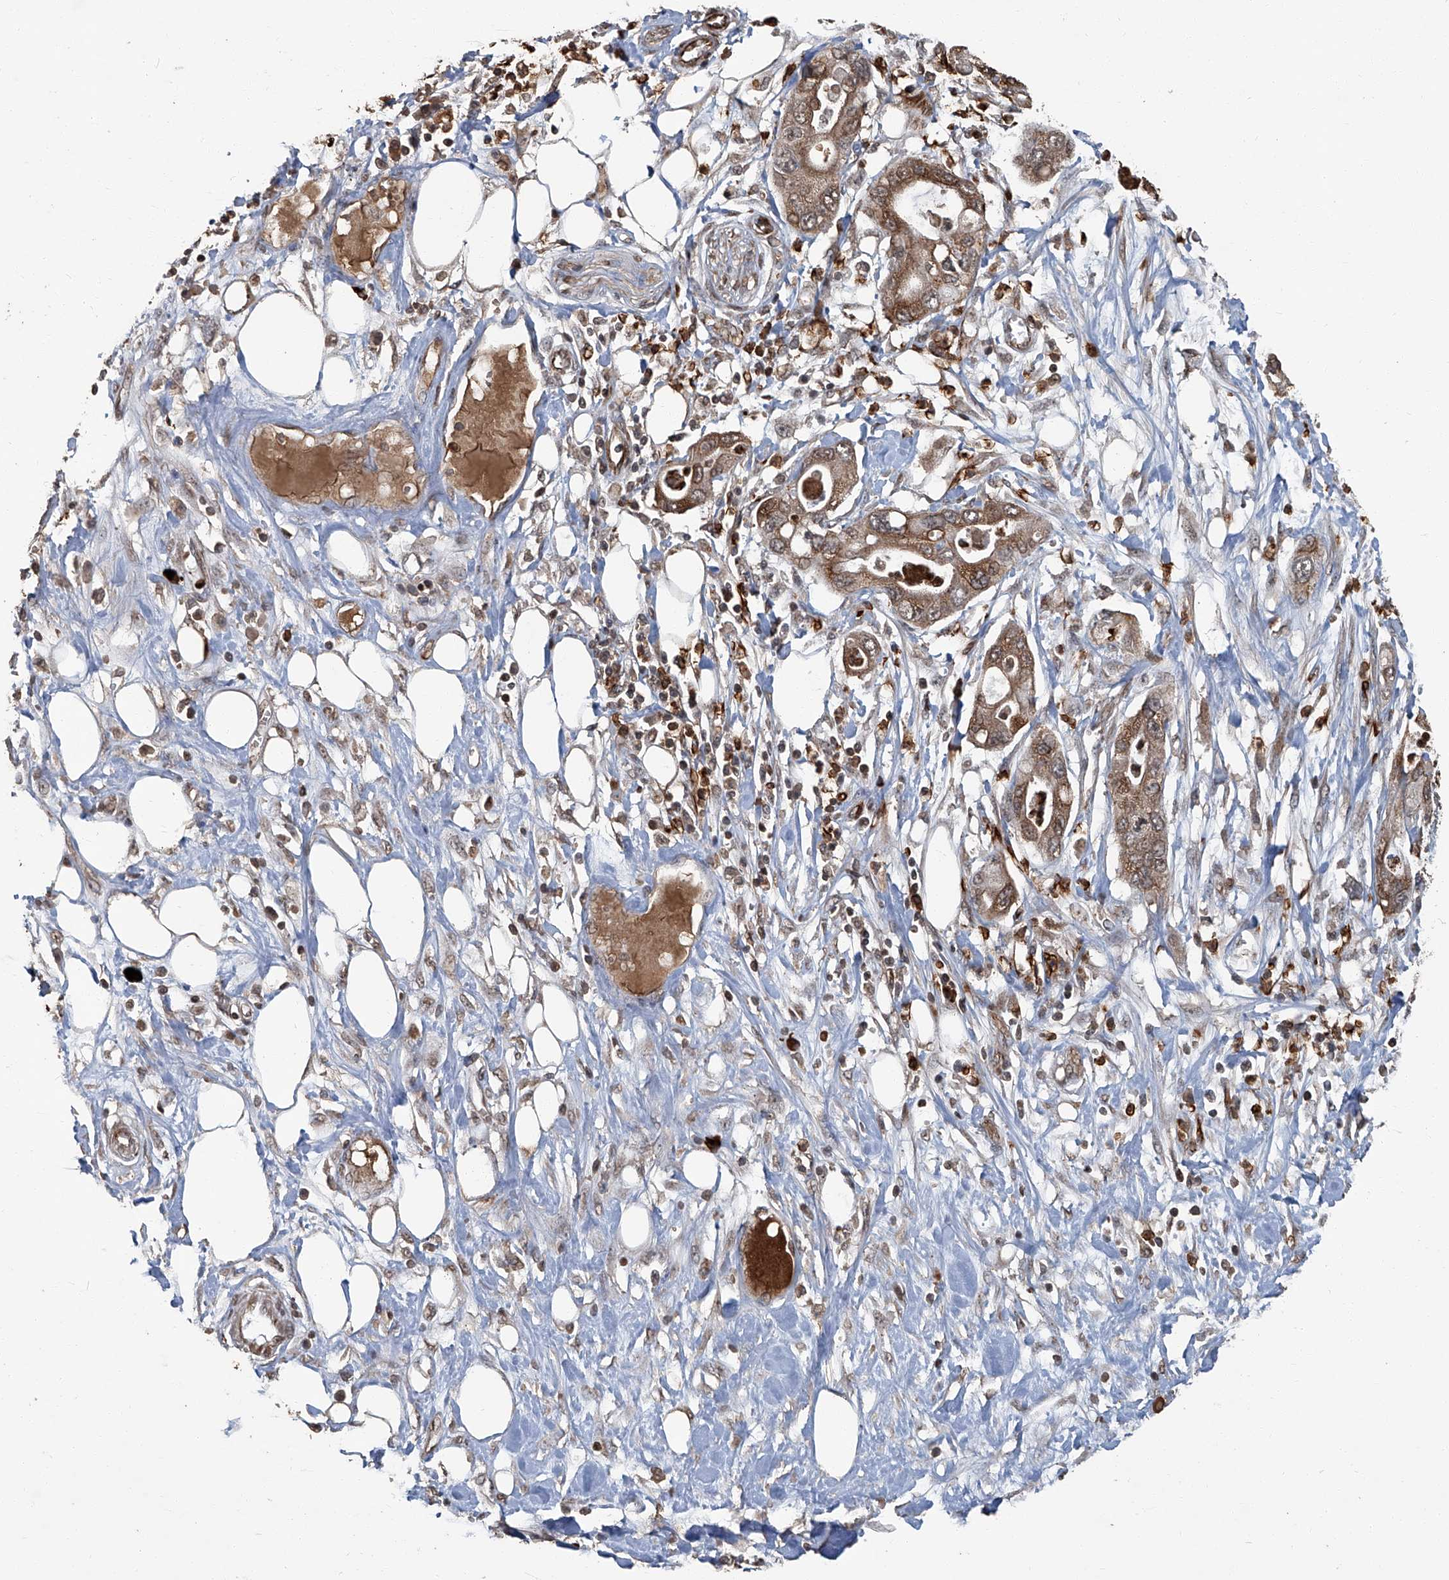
{"staining": {"intensity": "moderate", "quantity": ">75%", "location": "cytoplasmic/membranous"}, "tissue": "pancreatic cancer", "cell_type": "Tumor cells", "image_type": "cancer", "snomed": [{"axis": "morphology", "description": "Adenocarcinoma, NOS"}, {"axis": "topography", "description": "Pancreas"}], "caption": "A photomicrograph showing moderate cytoplasmic/membranous positivity in about >75% of tumor cells in adenocarcinoma (pancreatic), as visualized by brown immunohistochemical staining.", "gene": "GPR132", "patient": {"sex": "male", "age": 68}}